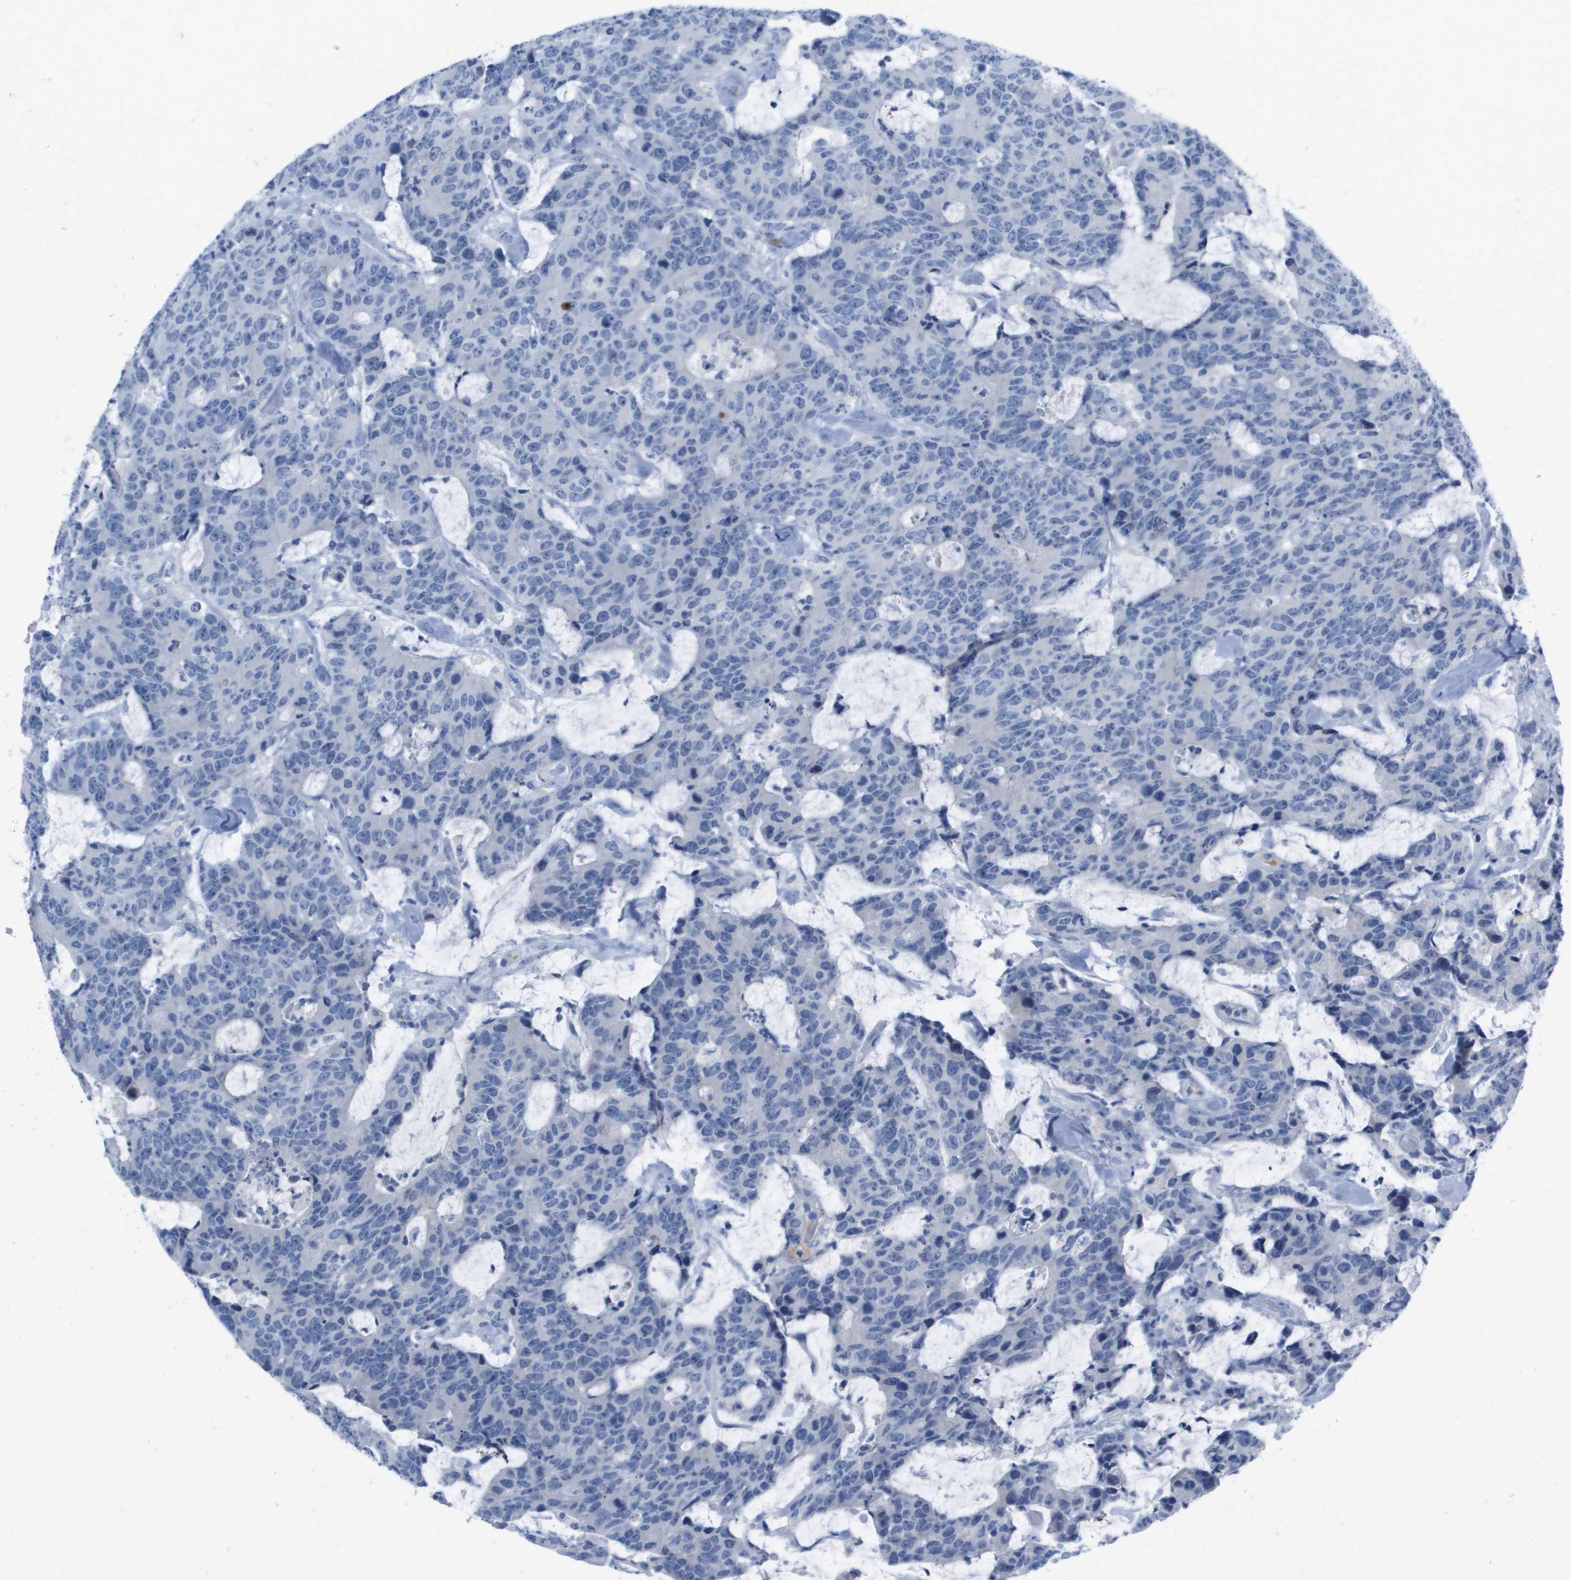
{"staining": {"intensity": "negative", "quantity": "none", "location": "none"}, "tissue": "colorectal cancer", "cell_type": "Tumor cells", "image_type": "cancer", "snomed": [{"axis": "morphology", "description": "Adenocarcinoma, NOS"}, {"axis": "topography", "description": "Colon"}], "caption": "Immunohistochemistry (IHC) photomicrograph of neoplastic tissue: human adenocarcinoma (colorectal) stained with DAB (3,3'-diaminobenzidine) displays no significant protein positivity in tumor cells.", "gene": "GPR18", "patient": {"sex": "female", "age": 86}}